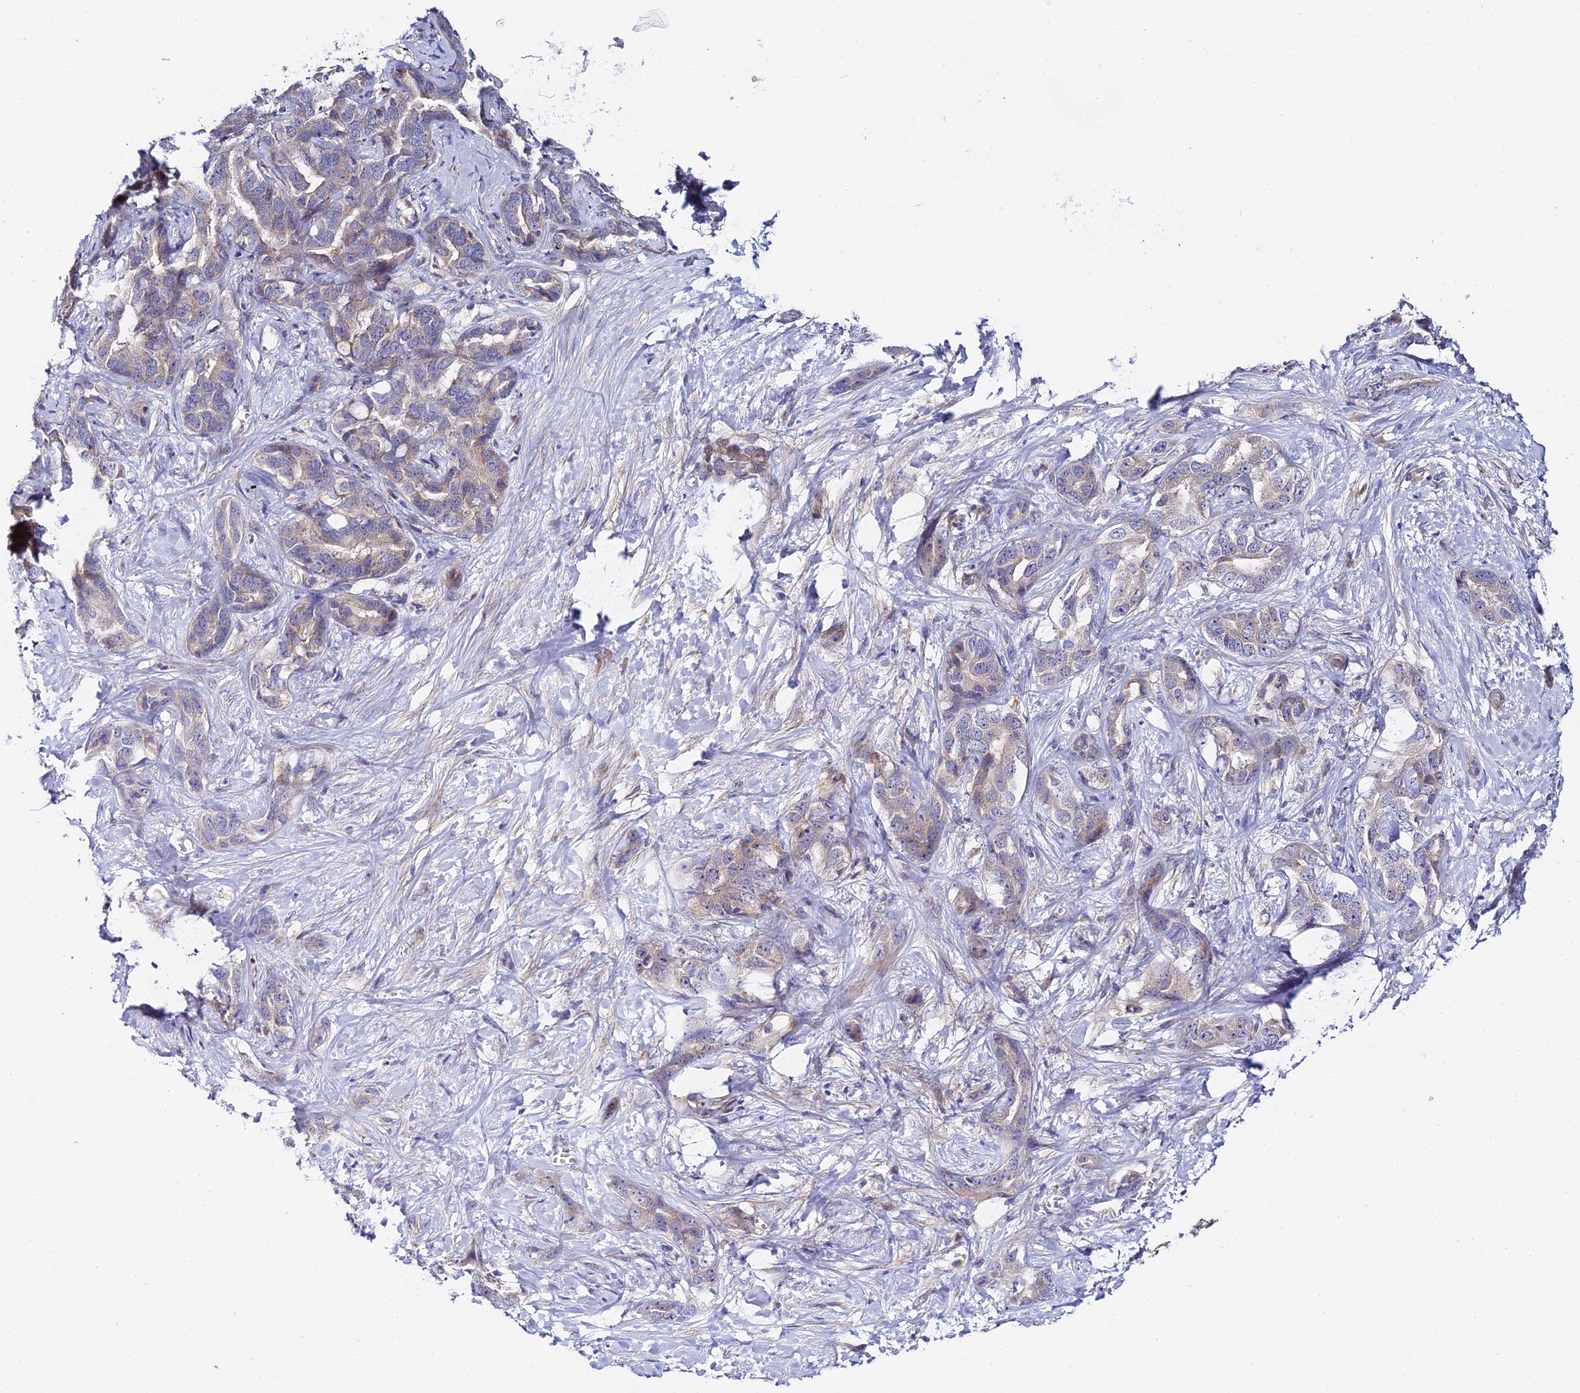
{"staining": {"intensity": "weak", "quantity": "25%-75%", "location": "cytoplasmic/membranous"}, "tissue": "liver cancer", "cell_type": "Tumor cells", "image_type": "cancer", "snomed": [{"axis": "morphology", "description": "Cholangiocarcinoma"}, {"axis": "topography", "description": "Liver"}], "caption": "Immunohistochemical staining of liver cancer (cholangiocarcinoma) displays low levels of weak cytoplasmic/membranous positivity in approximately 25%-75% of tumor cells.", "gene": "ACOT2", "patient": {"sex": "male", "age": 59}}